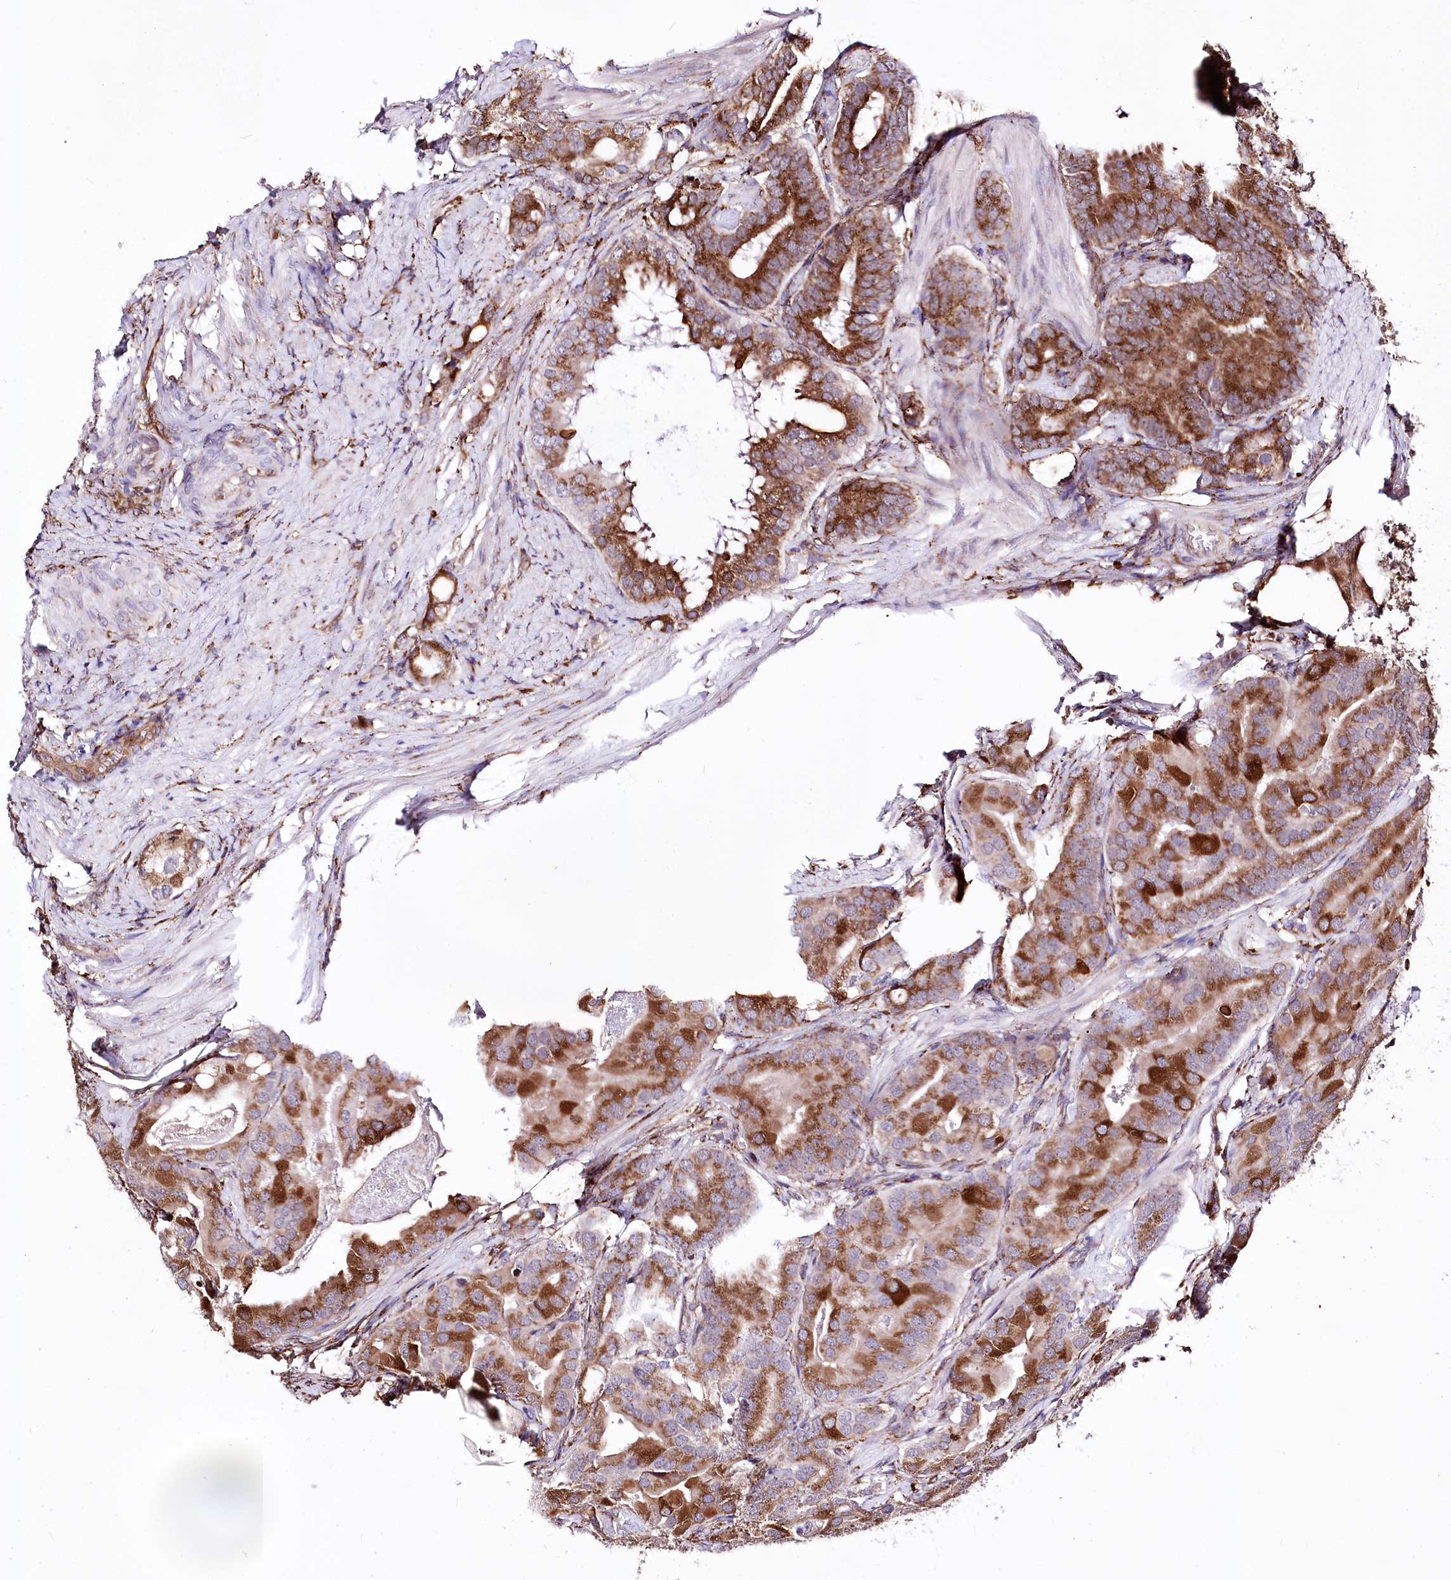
{"staining": {"intensity": "moderate", "quantity": ">75%", "location": "cytoplasmic/membranous"}, "tissue": "prostate cancer", "cell_type": "Tumor cells", "image_type": "cancer", "snomed": [{"axis": "morphology", "description": "Adenocarcinoma, Low grade"}, {"axis": "topography", "description": "Prostate"}], "caption": "Immunohistochemistry (DAB) staining of human prostate low-grade adenocarcinoma demonstrates moderate cytoplasmic/membranous protein staining in approximately >75% of tumor cells.", "gene": "WWC1", "patient": {"sex": "male", "age": 71}}